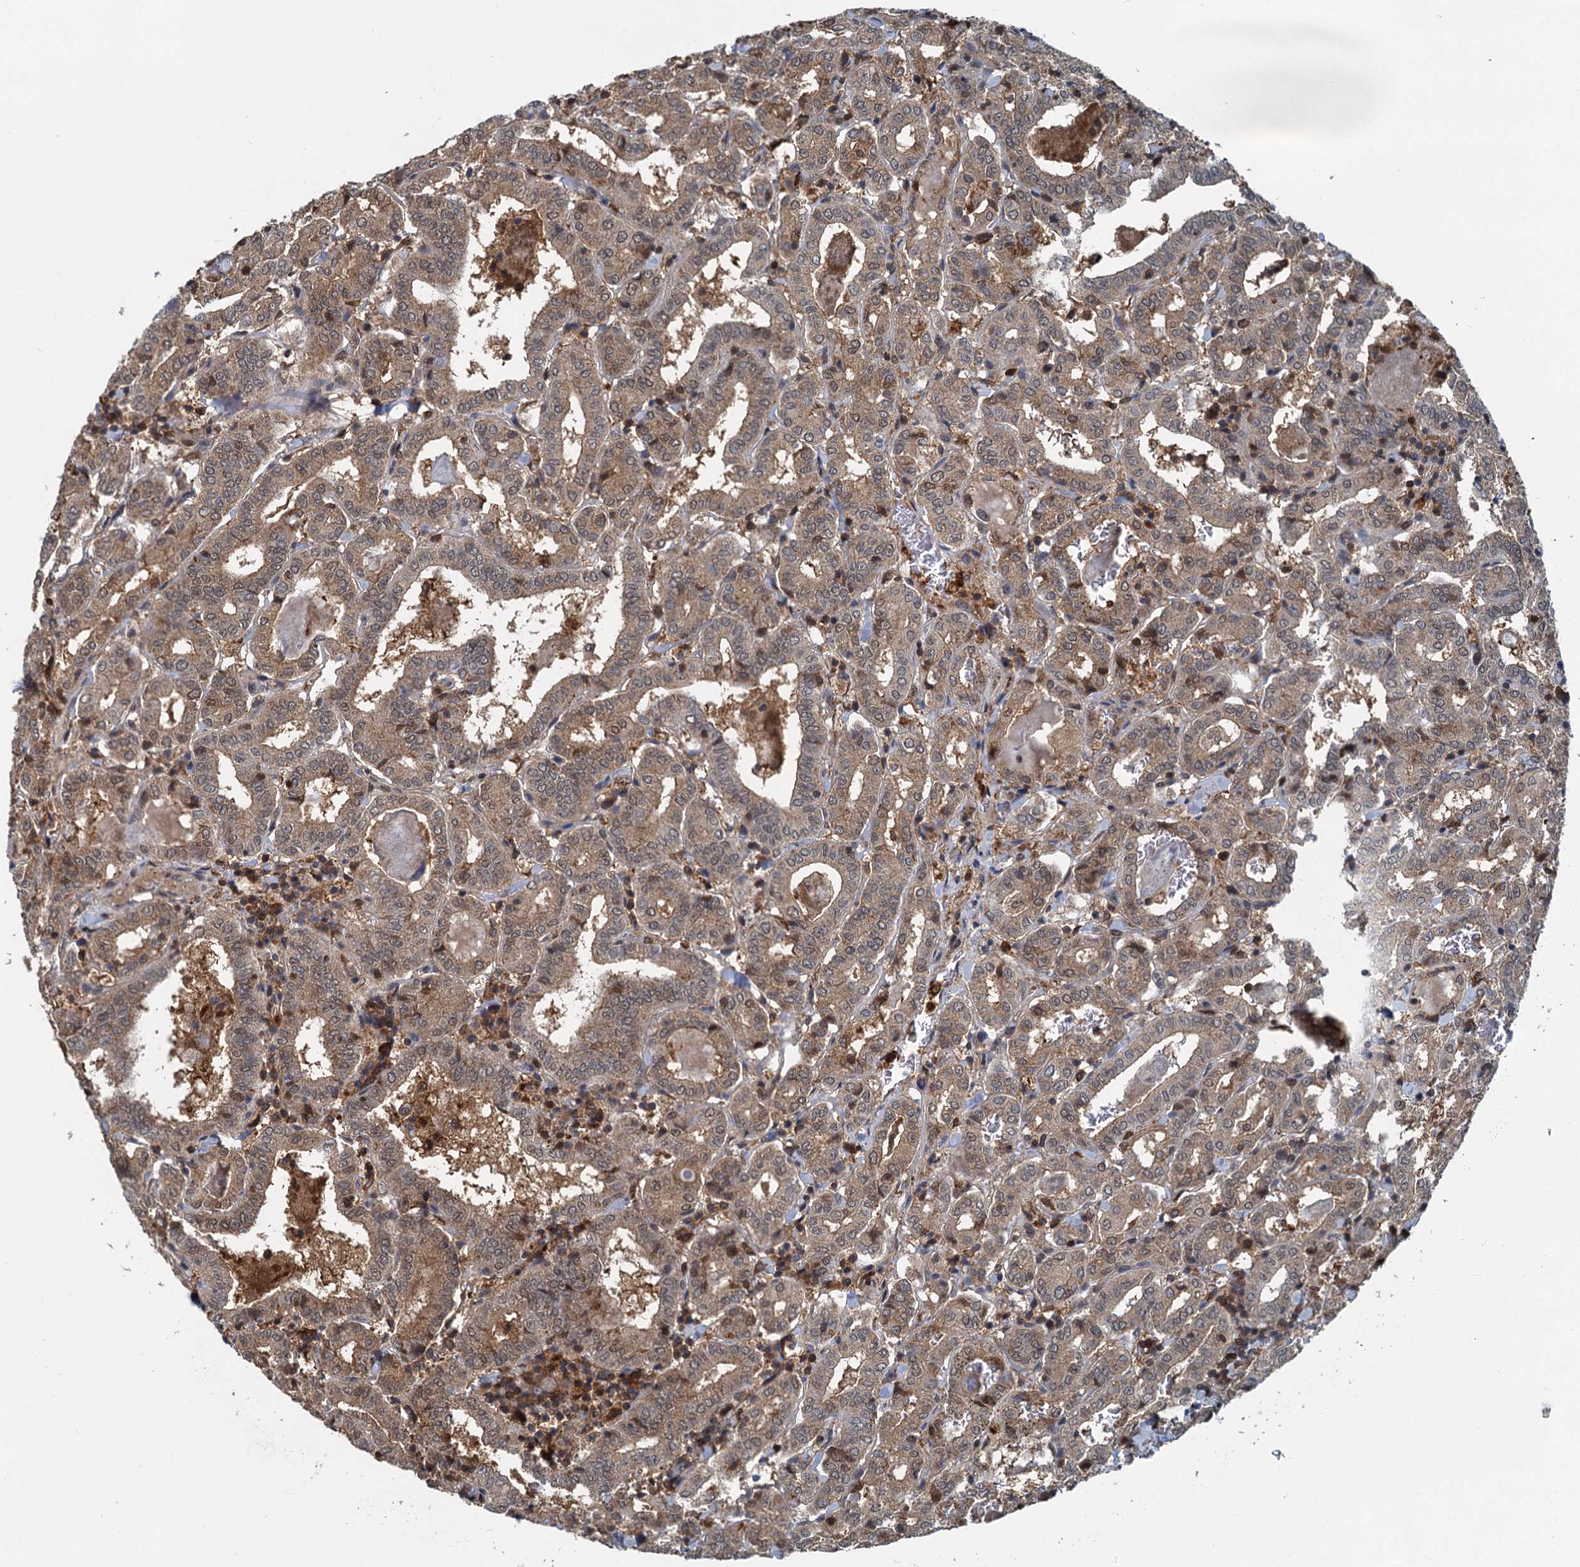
{"staining": {"intensity": "weak", "quantity": ">75%", "location": "cytoplasmic/membranous,nuclear"}, "tissue": "thyroid cancer", "cell_type": "Tumor cells", "image_type": "cancer", "snomed": [{"axis": "morphology", "description": "Papillary adenocarcinoma, NOS"}, {"axis": "topography", "description": "Thyroid gland"}], "caption": "Immunohistochemistry image of neoplastic tissue: human thyroid papillary adenocarcinoma stained using immunohistochemistry shows low levels of weak protein expression localized specifically in the cytoplasmic/membranous and nuclear of tumor cells, appearing as a cytoplasmic/membranous and nuclear brown color.", "gene": "GPI", "patient": {"sex": "female", "age": 72}}